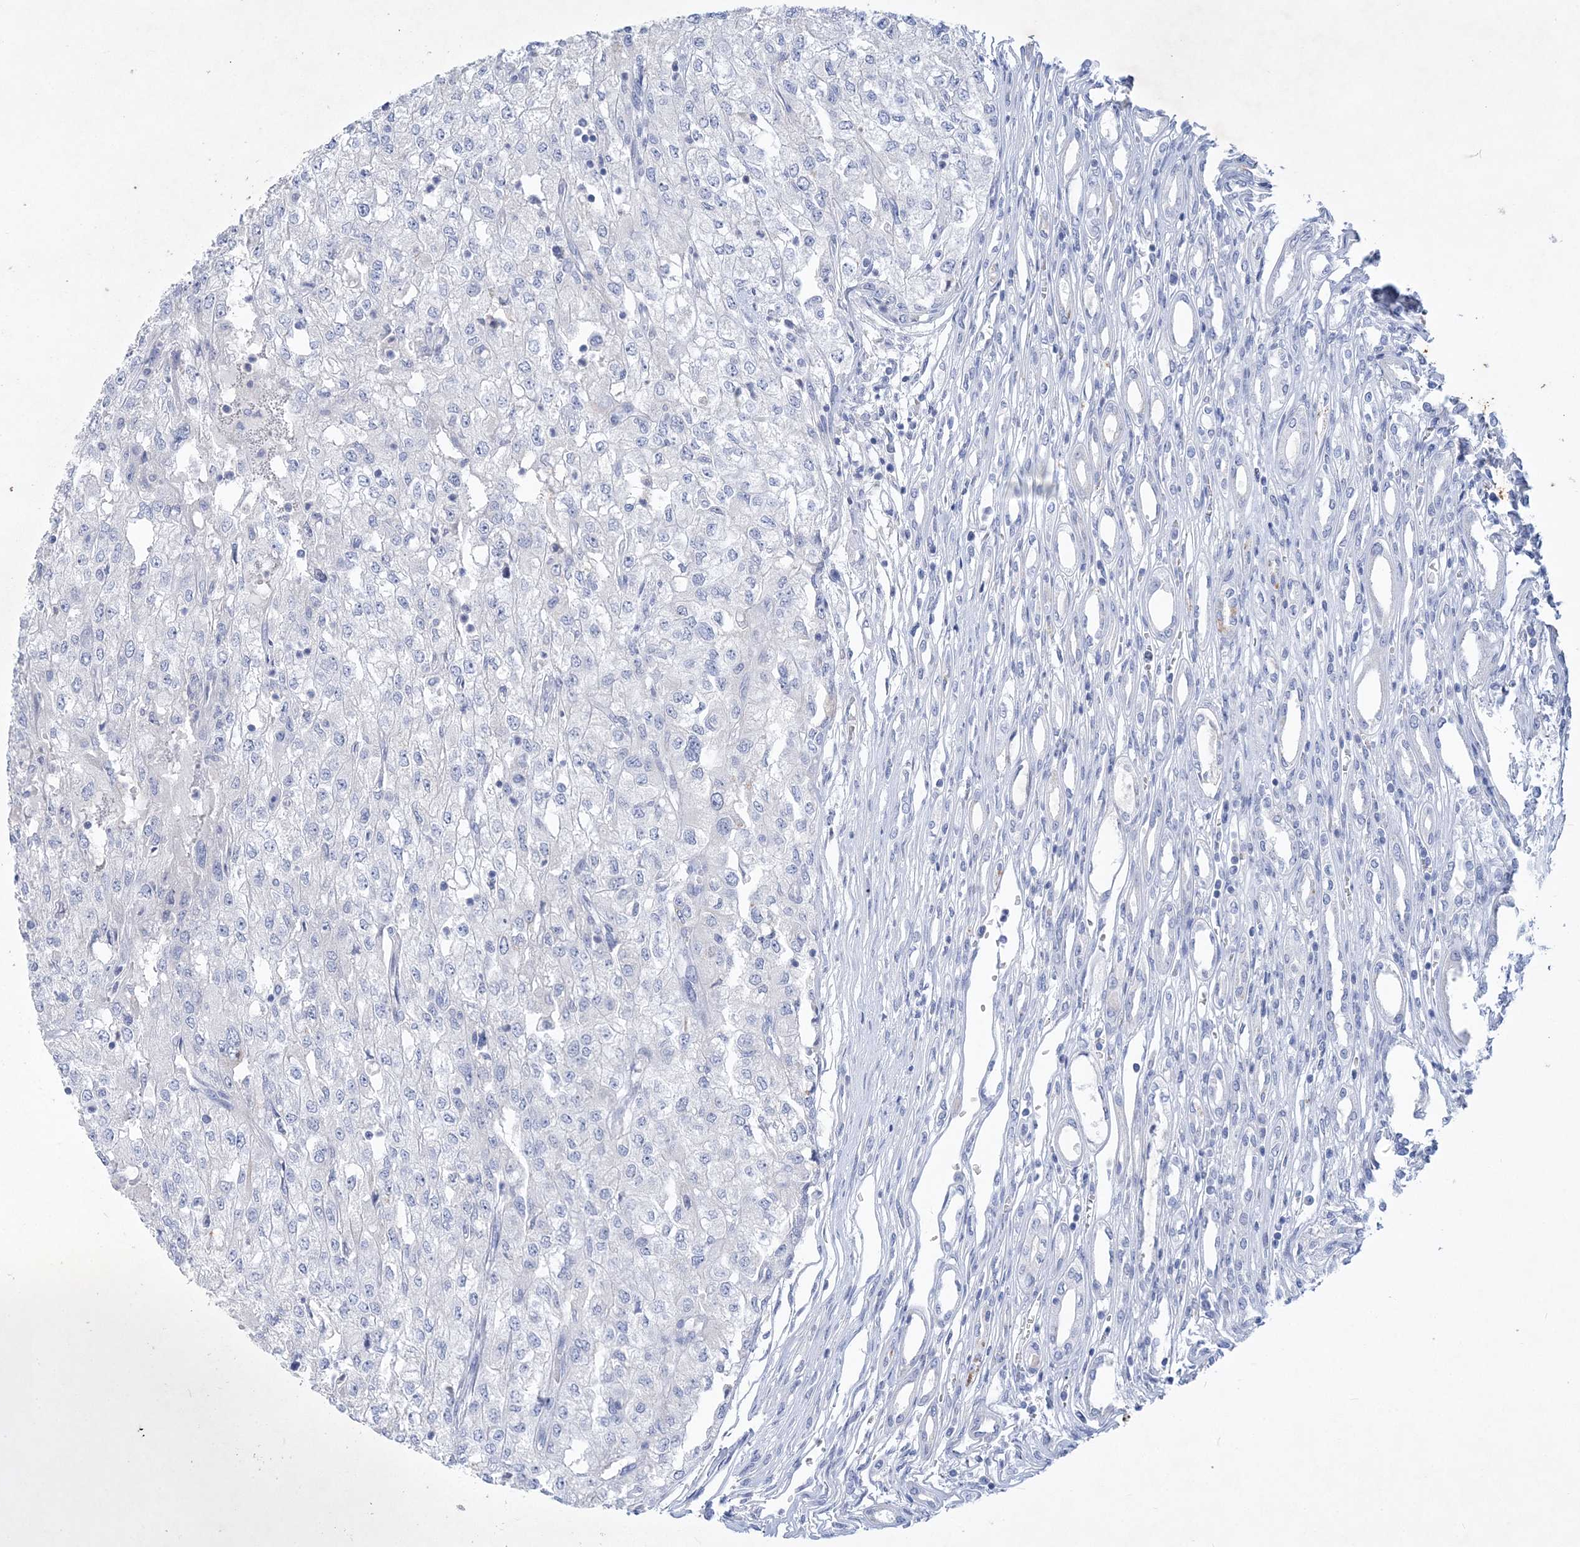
{"staining": {"intensity": "negative", "quantity": "none", "location": "none"}, "tissue": "renal cancer", "cell_type": "Tumor cells", "image_type": "cancer", "snomed": [{"axis": "morphology", "description": "Adenocarcinoma, NOS"}, {"axis": "topography", "description": "Kidney"}], "caption": "This is an IHC image of human renal adenocarcinoma. There is no positivity in tumor cells.", "gene": "COPS8", "patient": {"sex": "female", "age": 54}}